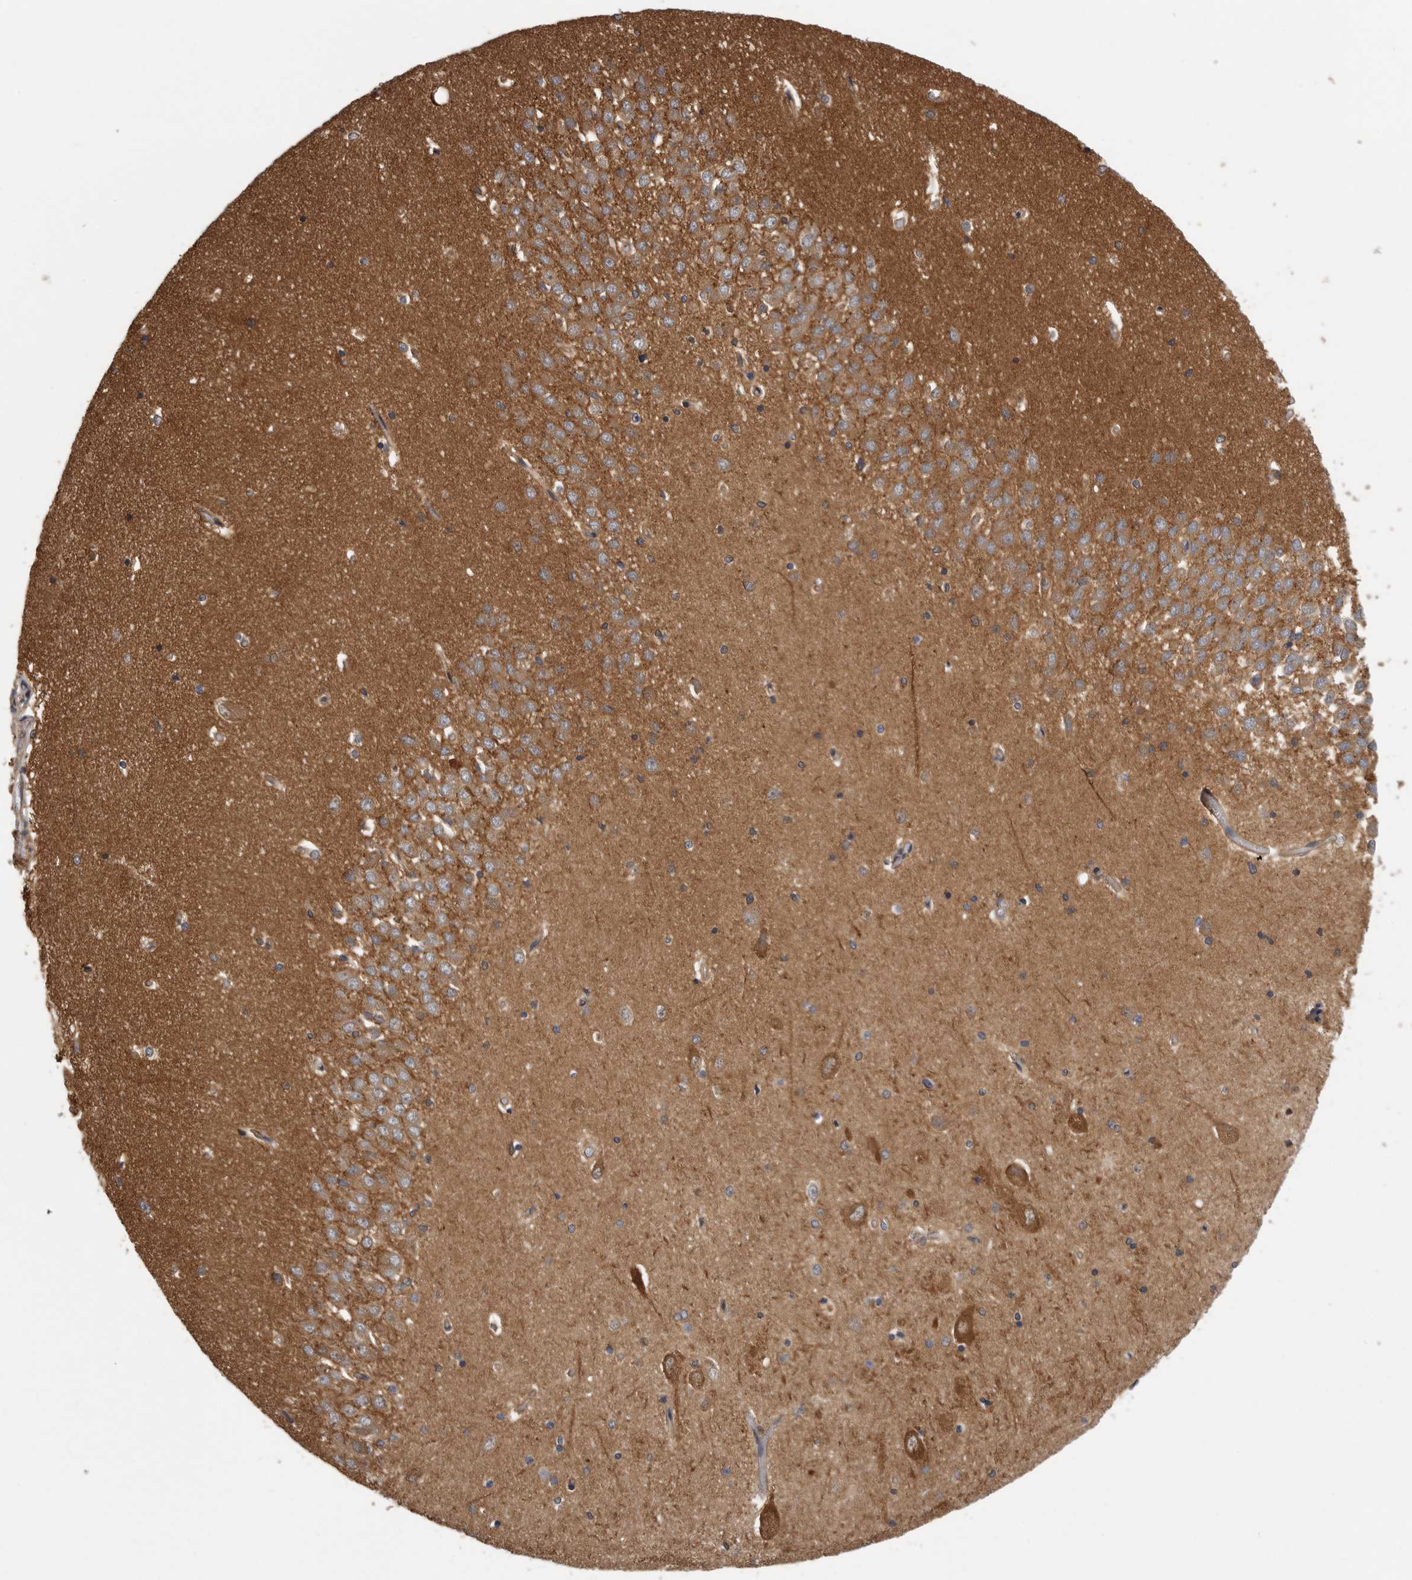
{"staining": {"intensity": "weak", "quantity": "<25%", "location": "cytoplasmic/membranous"}, "tissue": "hippocampus", "cell_type": "Glial cells", "image_type": "normal", "snomed": [{"axis": "morphology", "description": "Normal tissue, NOS"}, {"axis": "topography", "description": "Hippocampus"}], "caption": "Immunohistochemistry (IHC) histopathology image of unremarkable hippocampus: human hippocampus stained with DAB displays no significant protein positivity in glial cells.", "gene": "OXR1", "patient": {"sex": "male", "age": 45}}